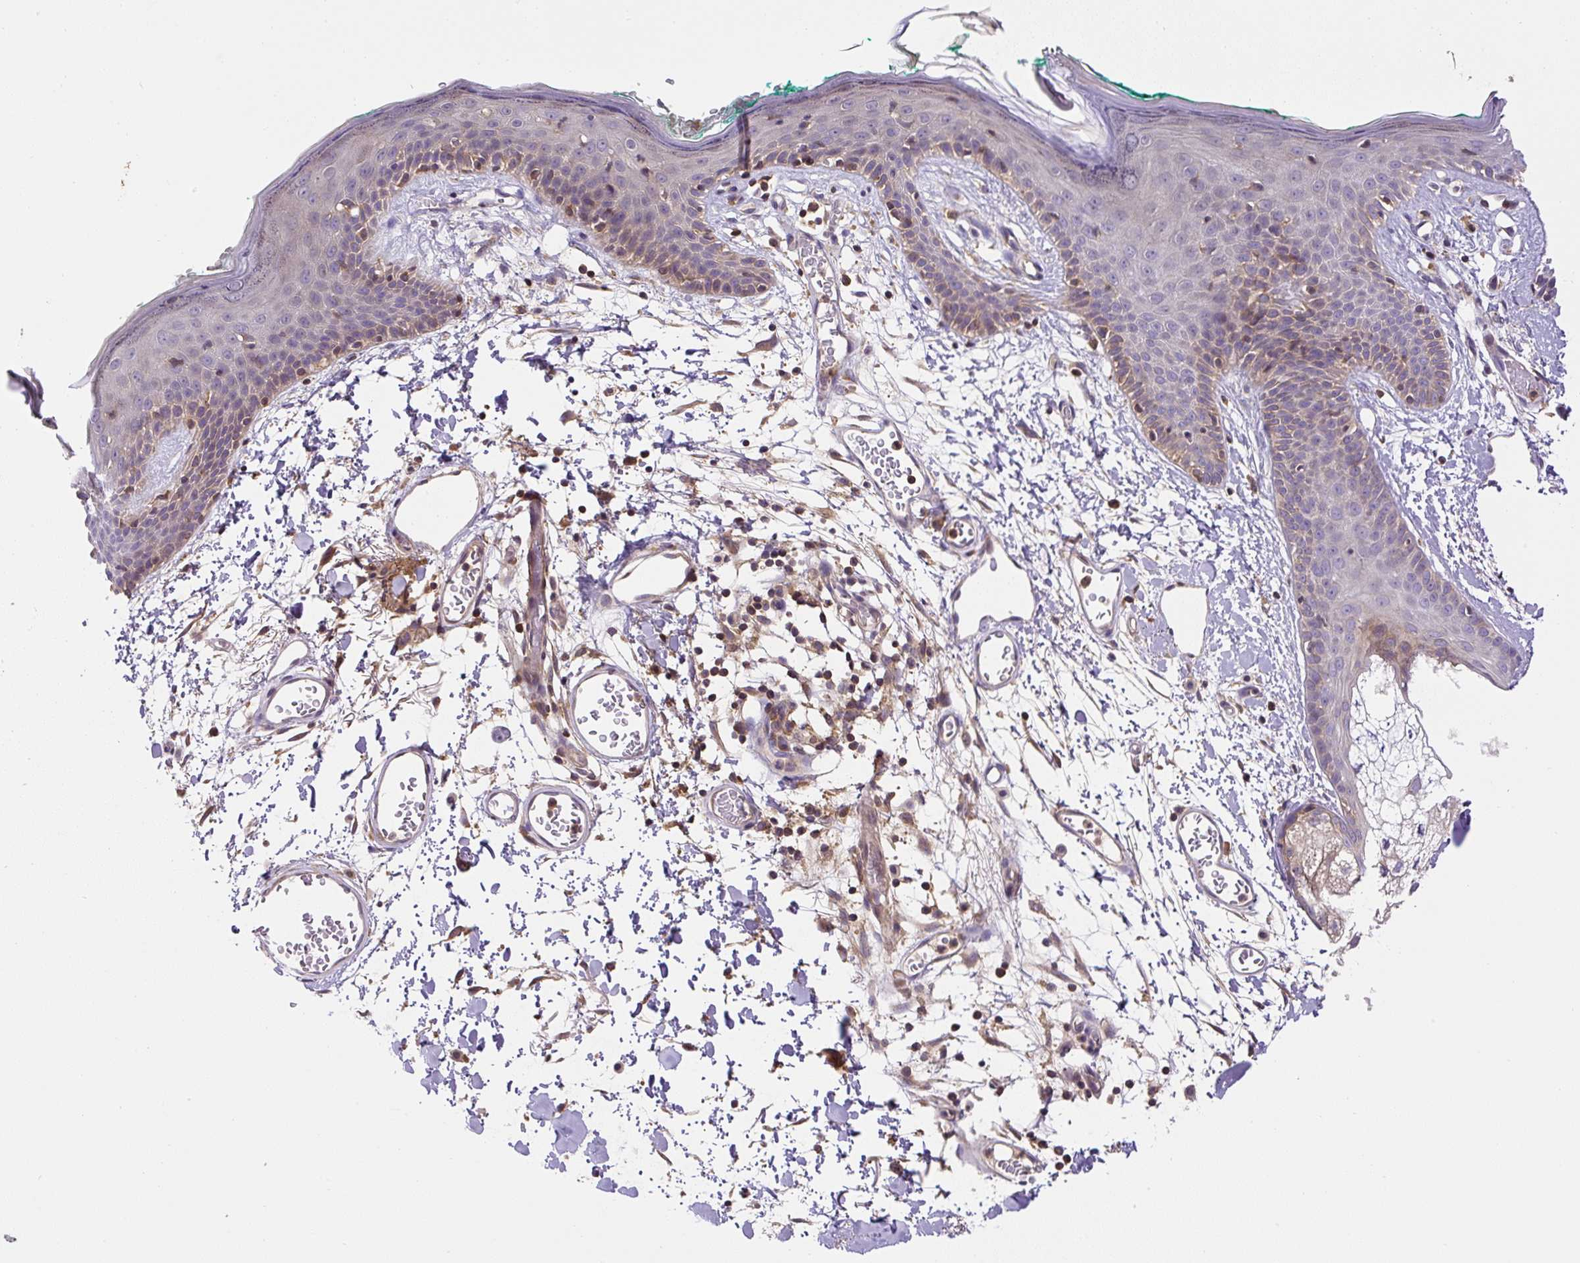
{"staining": {"intensity": "weak", "quantity": ">75%", "location": "cytoplasmic/membranous"}, "tissue": "skin", "cell_type": "Fibroblasts", "image_type": "normal", "snomed": [{"axis": "morphology", "description": "Normal tissue, NOS"}, {"axis": "topography", "description": "Skin"}], "caption": "This micrograph demonstrates normal skin stained with IHC to label a protein in brown. The cytoplasmic/membranous of fibroblasts show weak positivity for the protein. Nuclei are counter-stained blue.", "gene": "CCDC28A", "patient": {"sex": "male", "age": 79}}